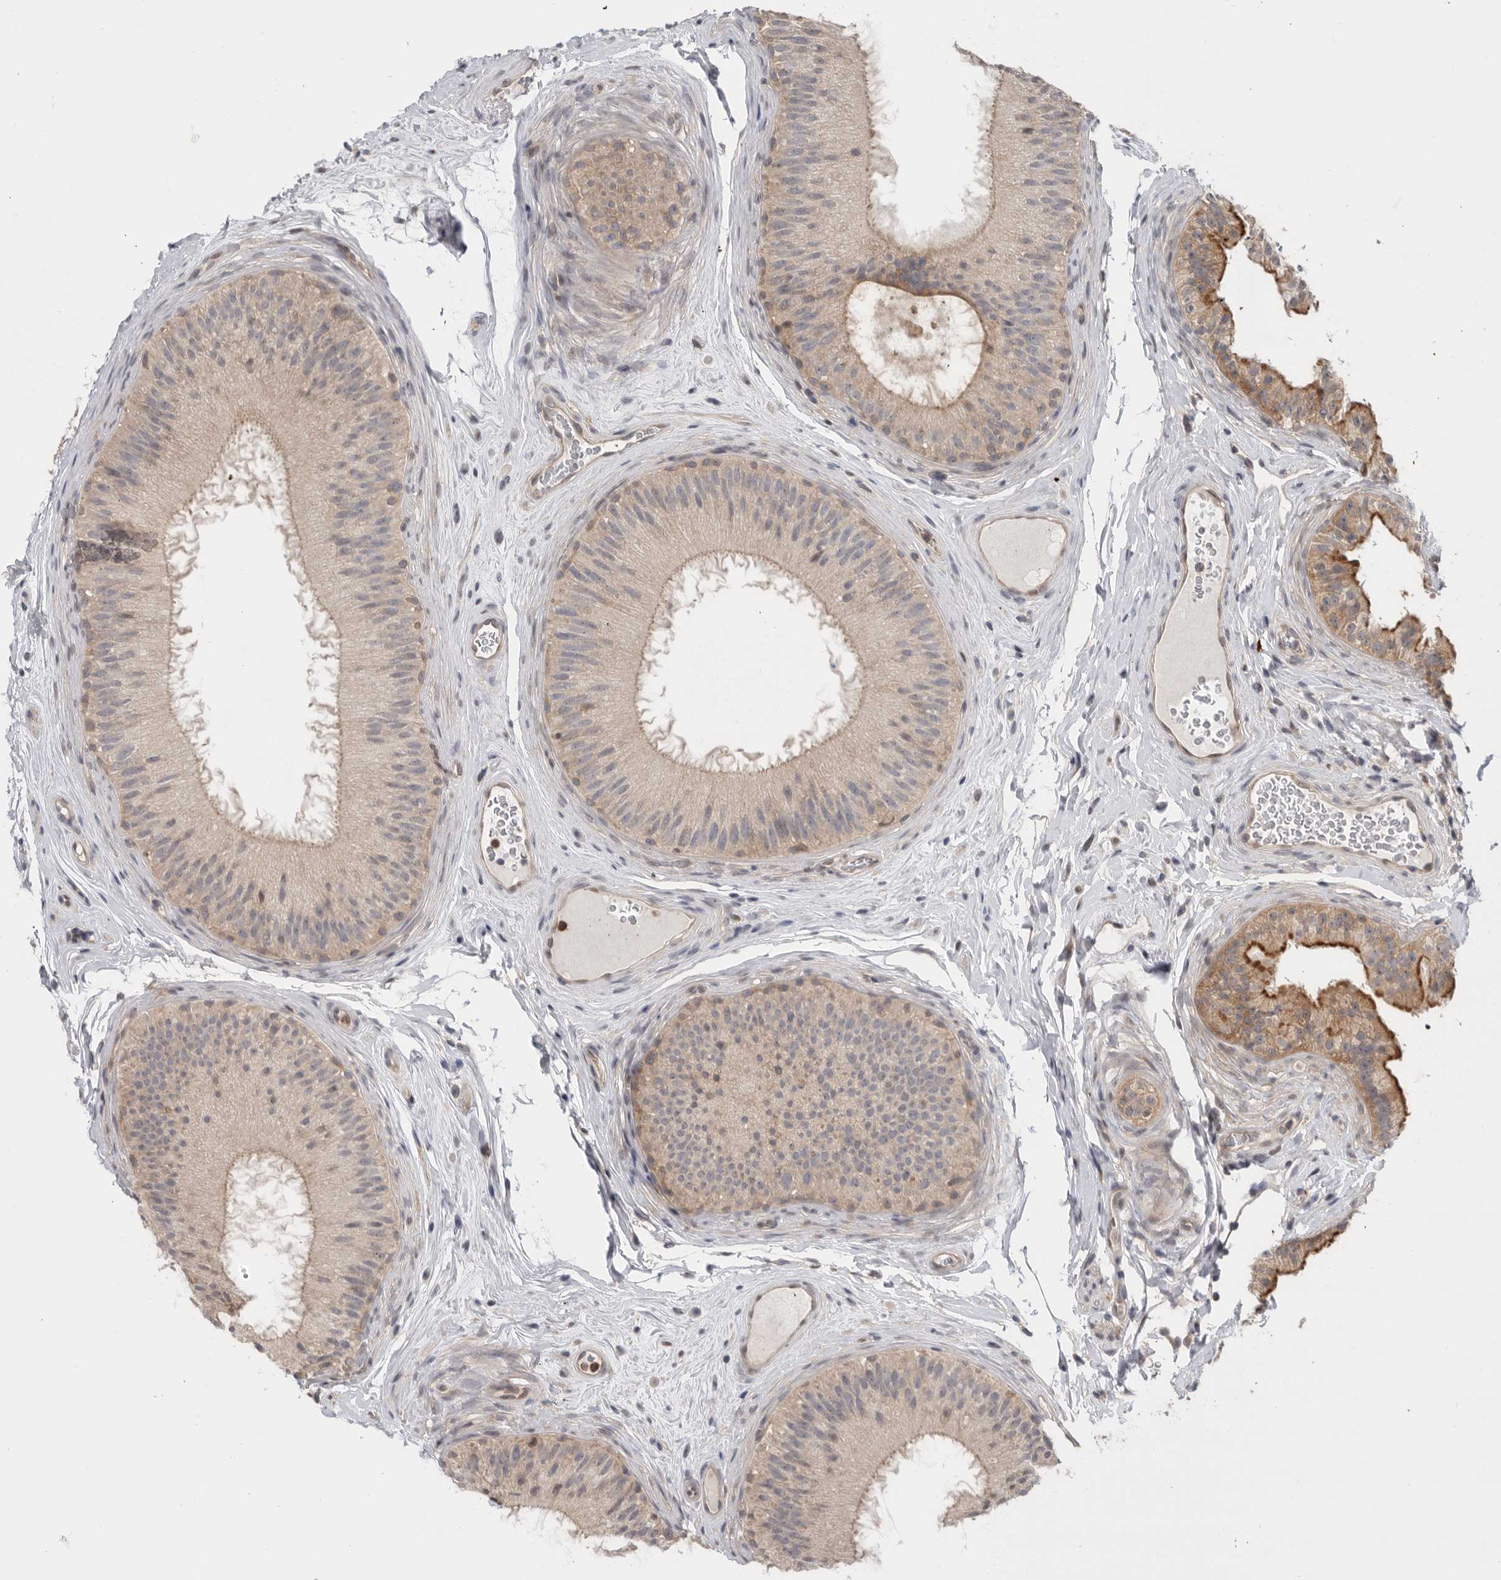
{"staining": {"intensity": "moderate", "quantity": "25%-75%", "location": "cytoplasmic/membranous"}, "tissue": "epididymis", "cell_type": "Glandular cells", "image_type": "normal", "snomed": [{"axis": "morphology", "description": "Normal tissue, NOS"}, {"axis": "topography", "description": "Epididymis"}], "caption": "Protein expression analysis of unremarkable human epididymis reveals moderate cytoplasmic/membranous positivity in approximately 25%-75% of glandular cells. (DAB (3,3'-diaminobenzidine) IHC, brown staining for protein, blue staining for nuclei).", "gene": "KLK5", "patient": {"sex": "male", "age": 45}}